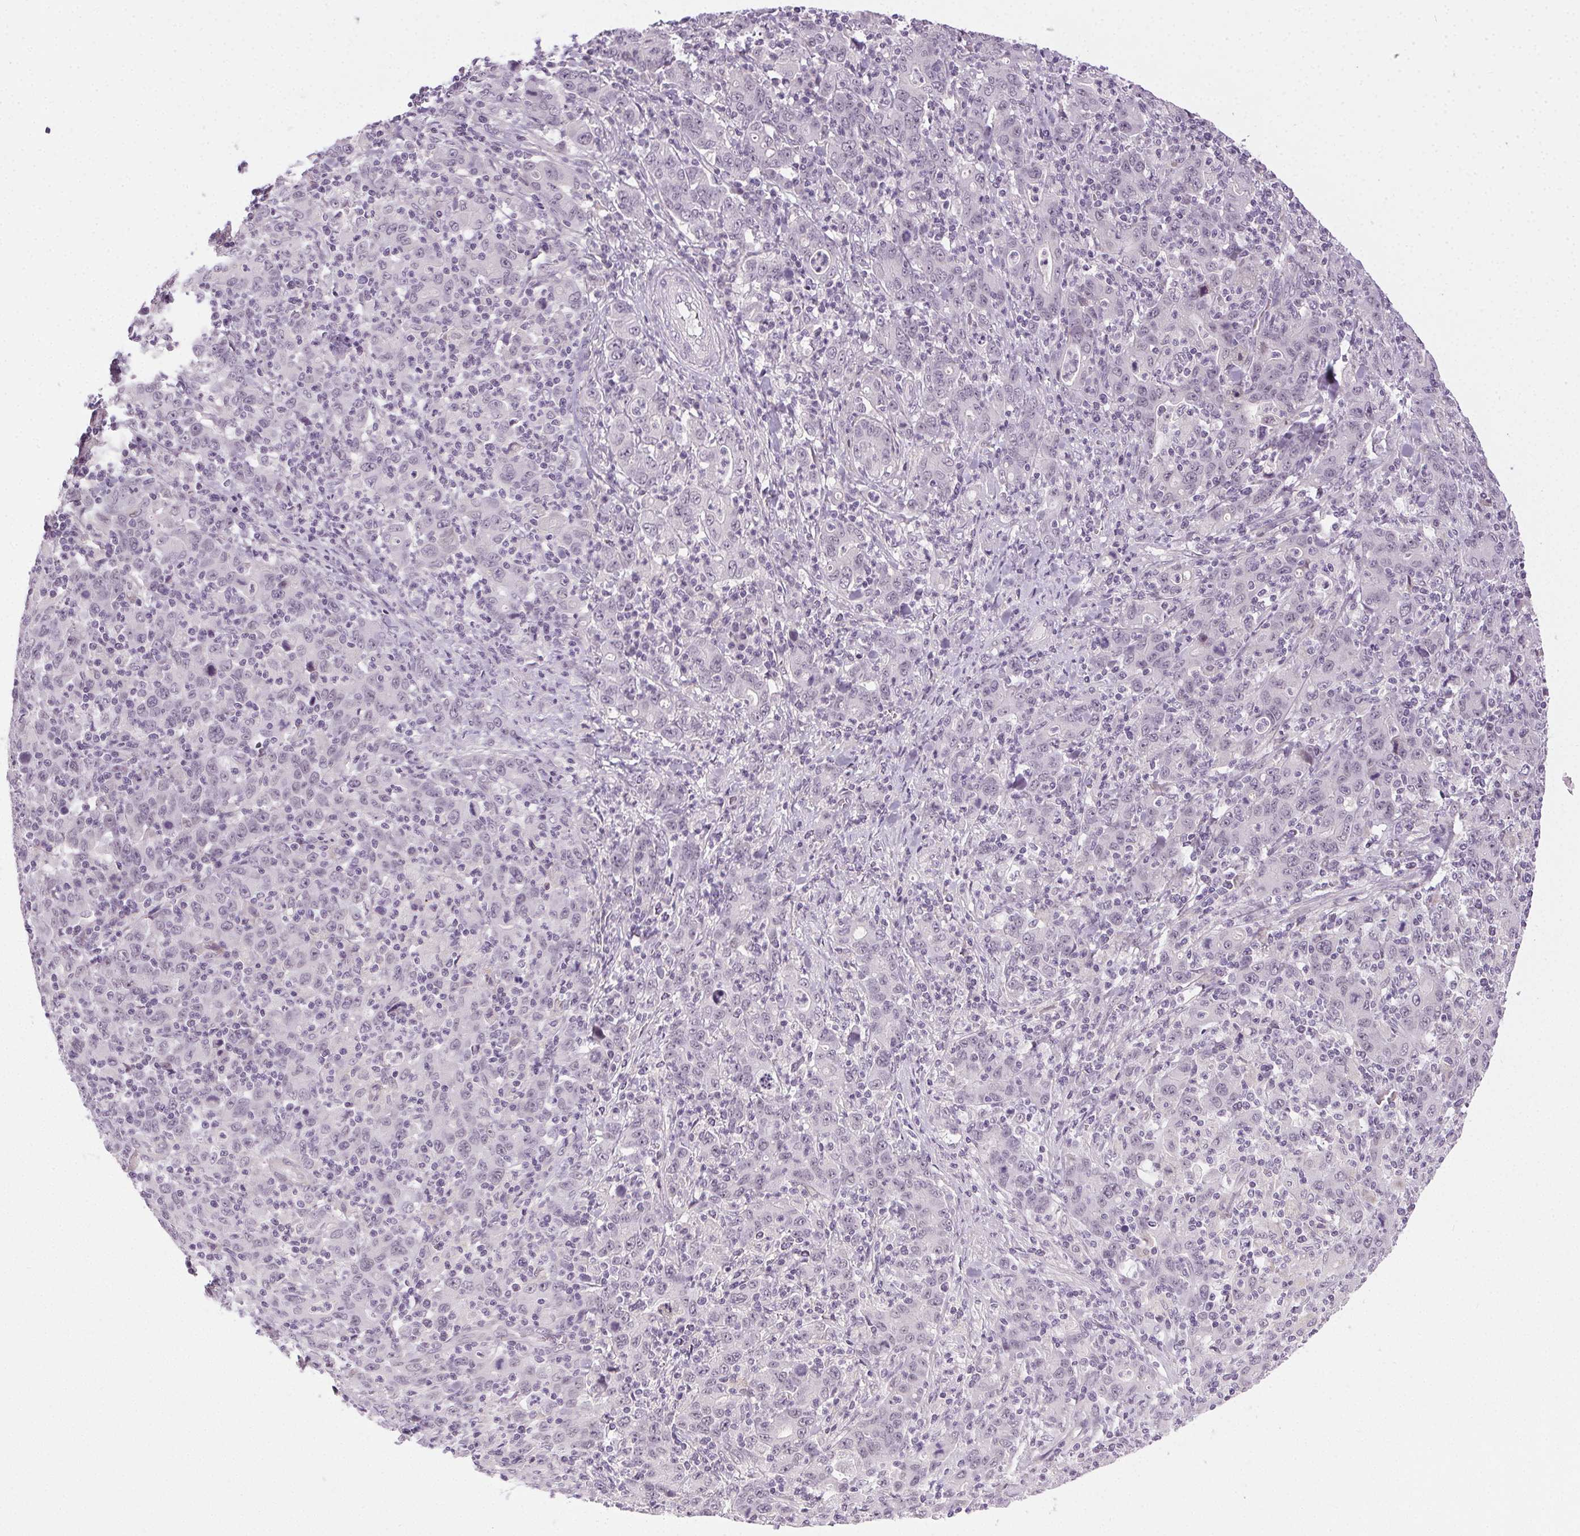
{"staining": {"intensity": "negative", "quantity": "none", "location": "none"}, "tissue": "stomach cancer", "cell_type": "Tumor cells", "image_type": "cancer", "snomed": [{"axis": "morphology", "description": "Adenocarcinoma, NOS"}, {"axis": "topography", "description": "Stomach, upper"}], "caption": "There is no significant expression in tumor cells of stomach cancer.", "gene": "FAM168A", "patient": {"sex": "male", "age": 69}}